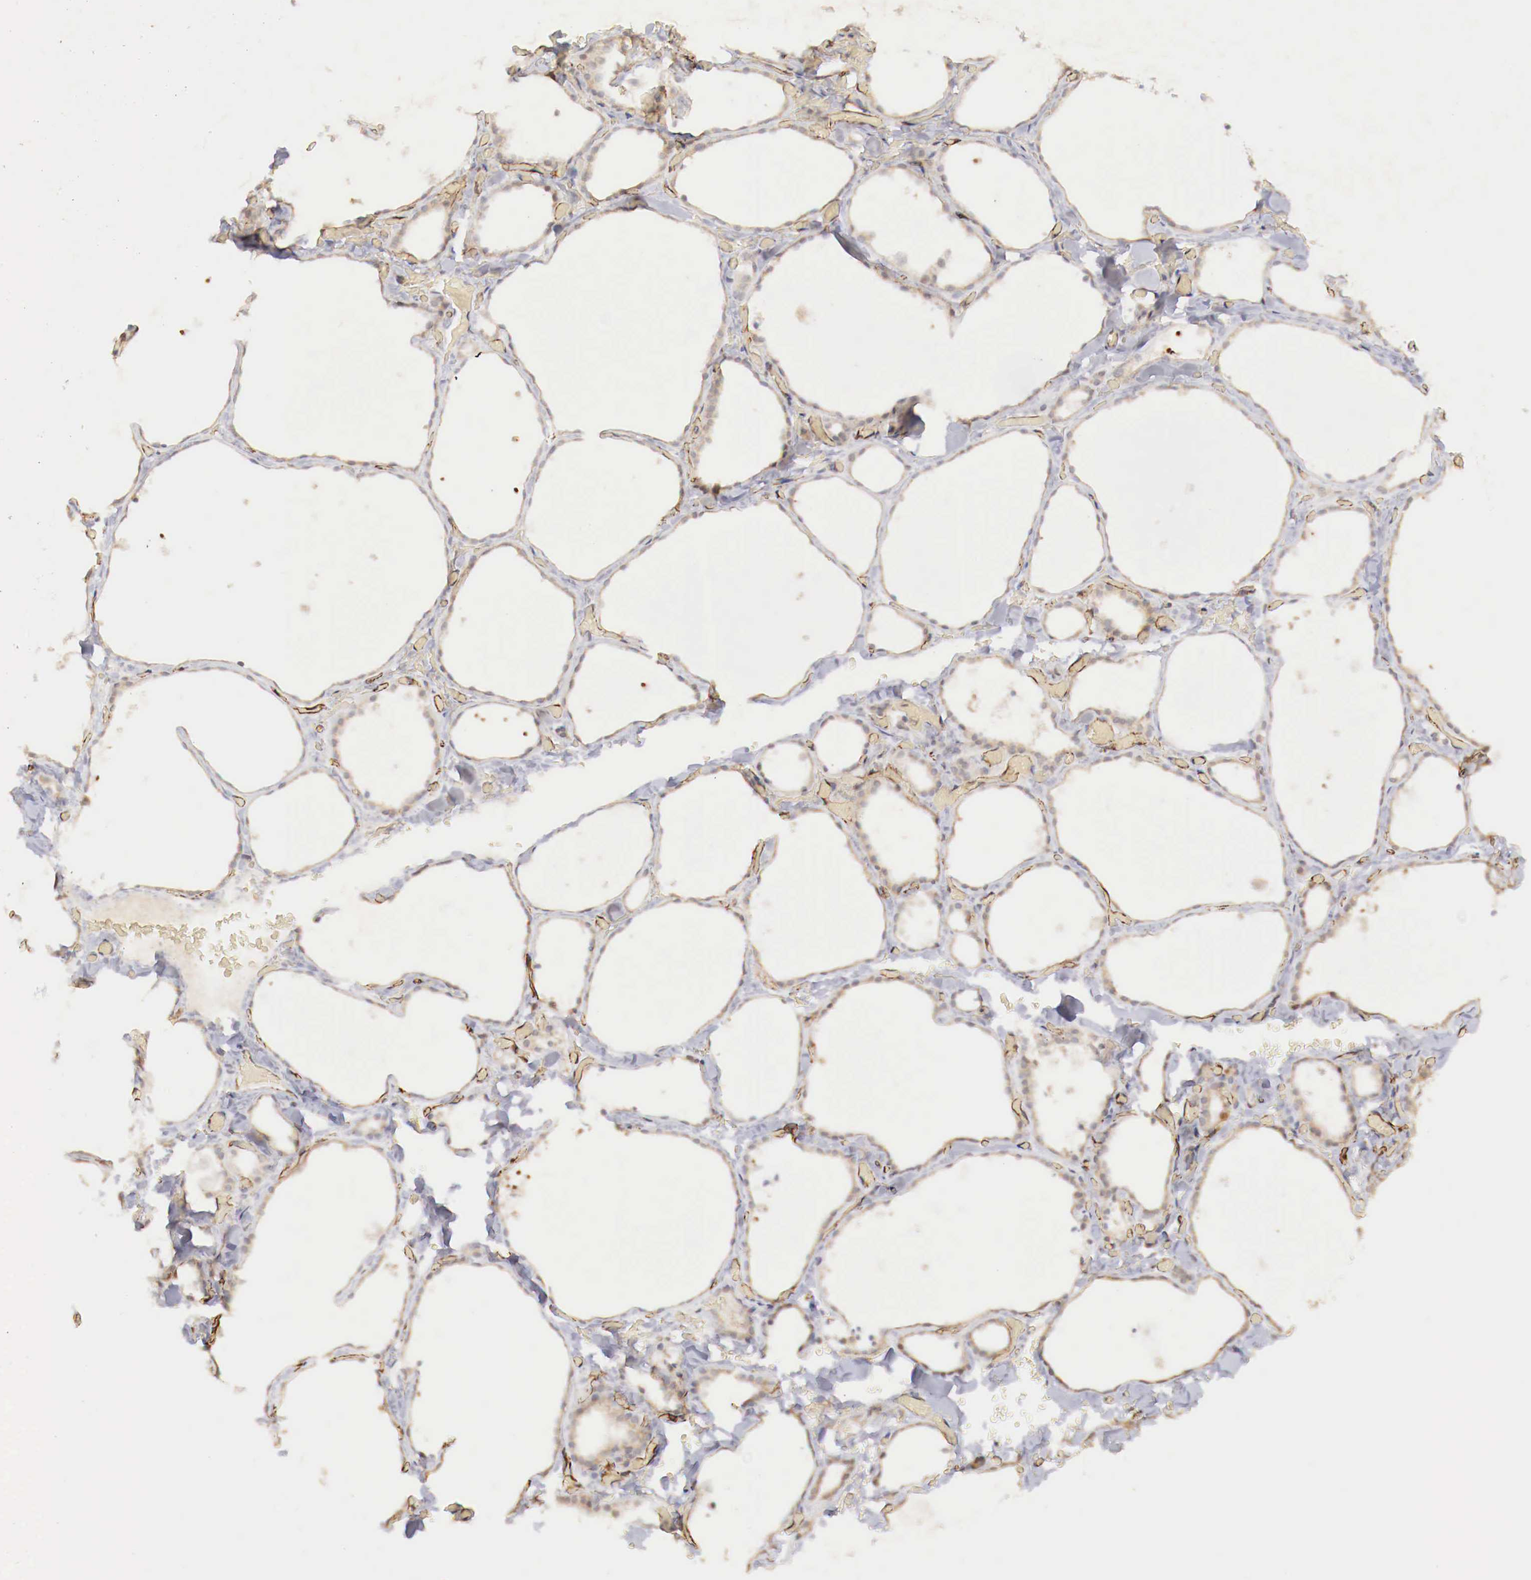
{"staining": {"intensity": "weak", "quantity": ">75%", "location": "cytoplasmic/membranous"}, "tissue": "thyroid gland", "cell_type": "Glandular cells", "image_type": "normal", "snomed": [{"axis": "morphology", "description": "Normal tissue, NOS"}, {"axis": "topography", "description": "Thyroid gland"}], "caption": "High-power microscopy captured an IHC photomicrograph of benign thyroid gland, revealing weak cytoplasmic/membranous staining in about >75% of glandular cells. (DAB (3,3'-diaminobenzidine) IHC, brown staining for protein, blue staining for nuclei).", "gene": "WT1", "patient": {"sex": "male", "age": 34}}